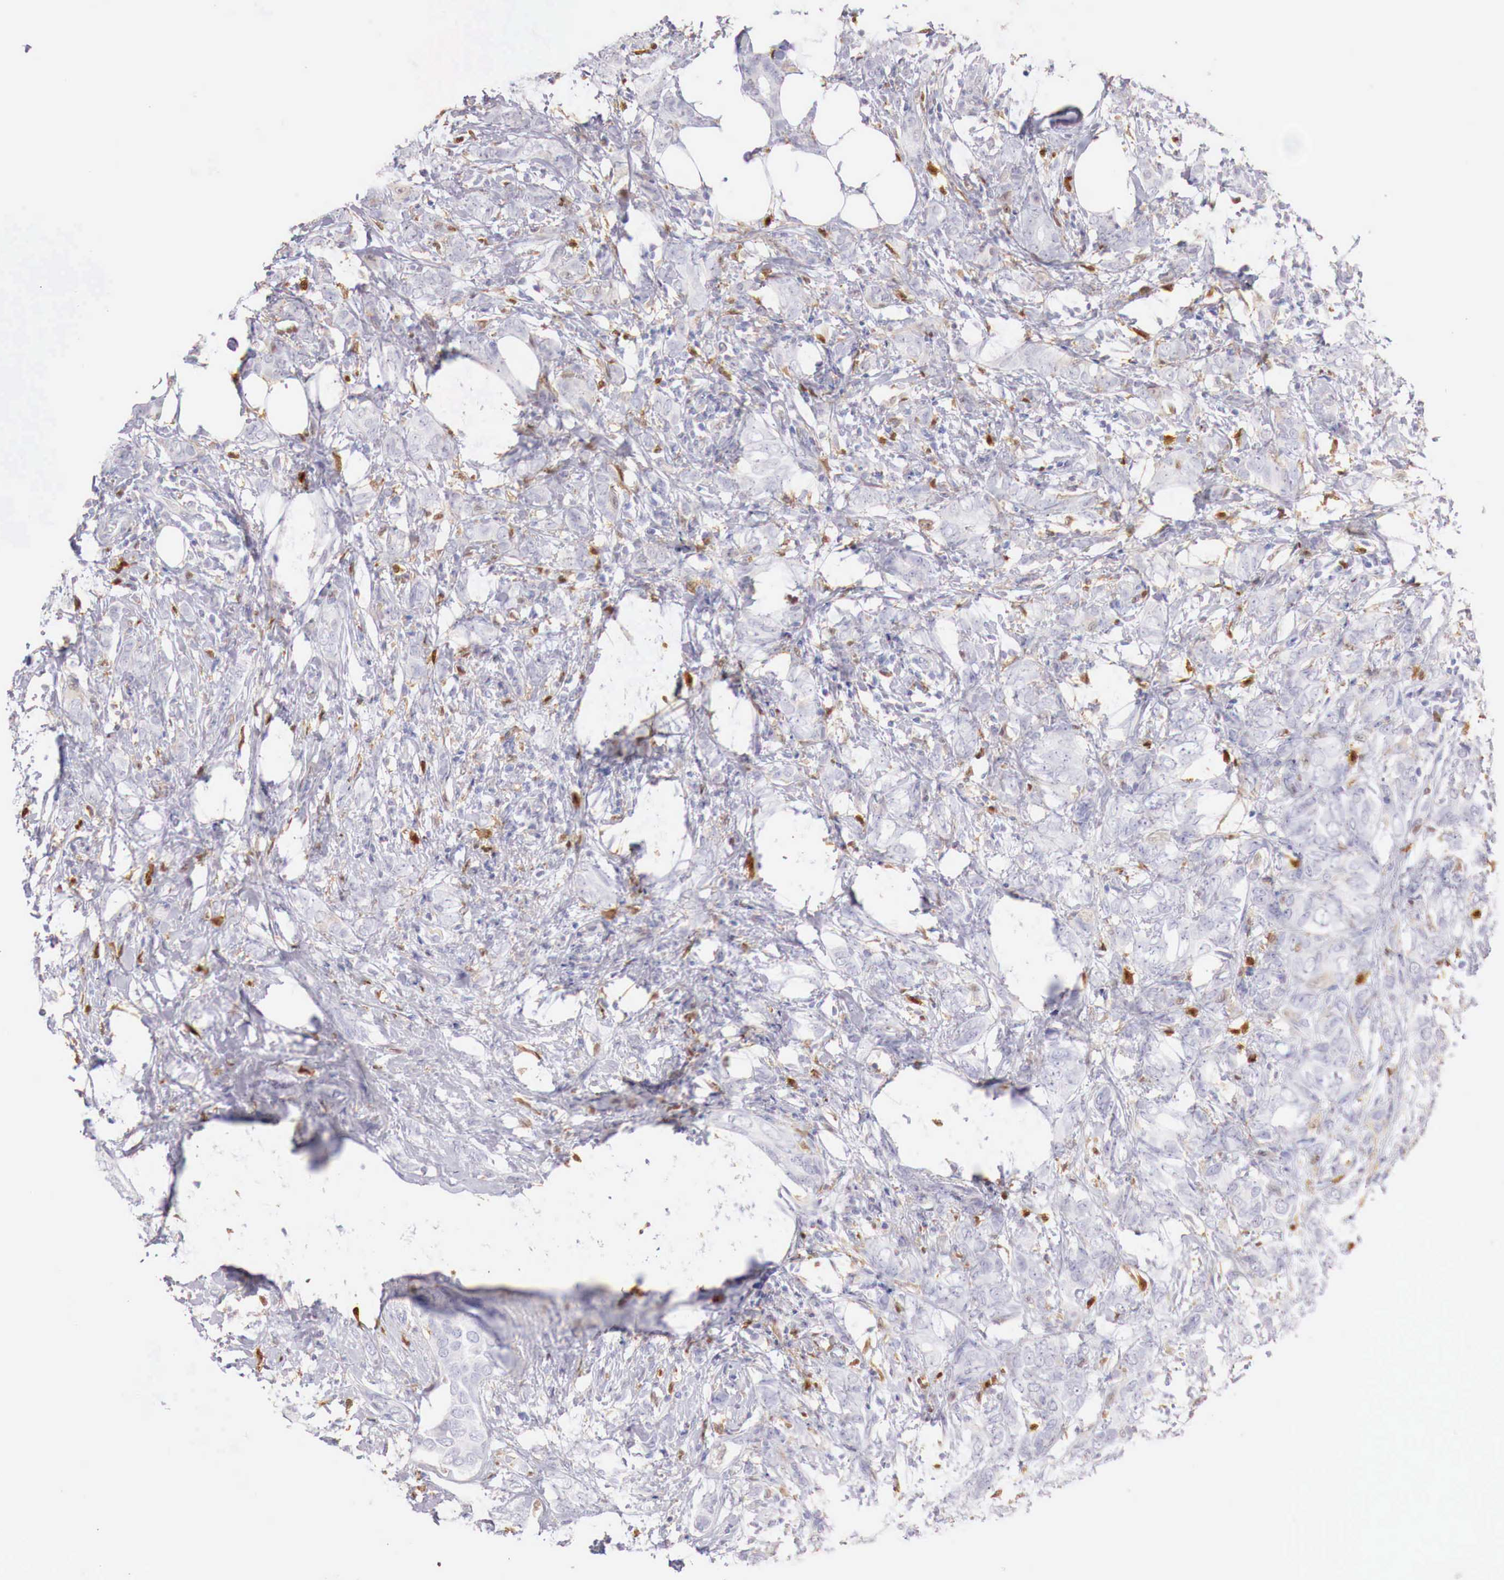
{"staining": {"intensity": "negative", "quantity": "none", "location": "none"}, "tissue": "breast cancer", "cell_type": "Tumor cells", "image_type": "cancer", "snomed": [{"axis": "morphology", "description": "Duct carcinoma"}, {"axis": "topography", "description": "Breast"}], "caption": "Tumor cells are negative for brown protein staining in invasive ductal carcinoma (breast). (DAB (3,3'-diaminobenzidine) IHC, high magnification).", "gene": "RENBP", "patient": {"sex": "female", "age": 53}}